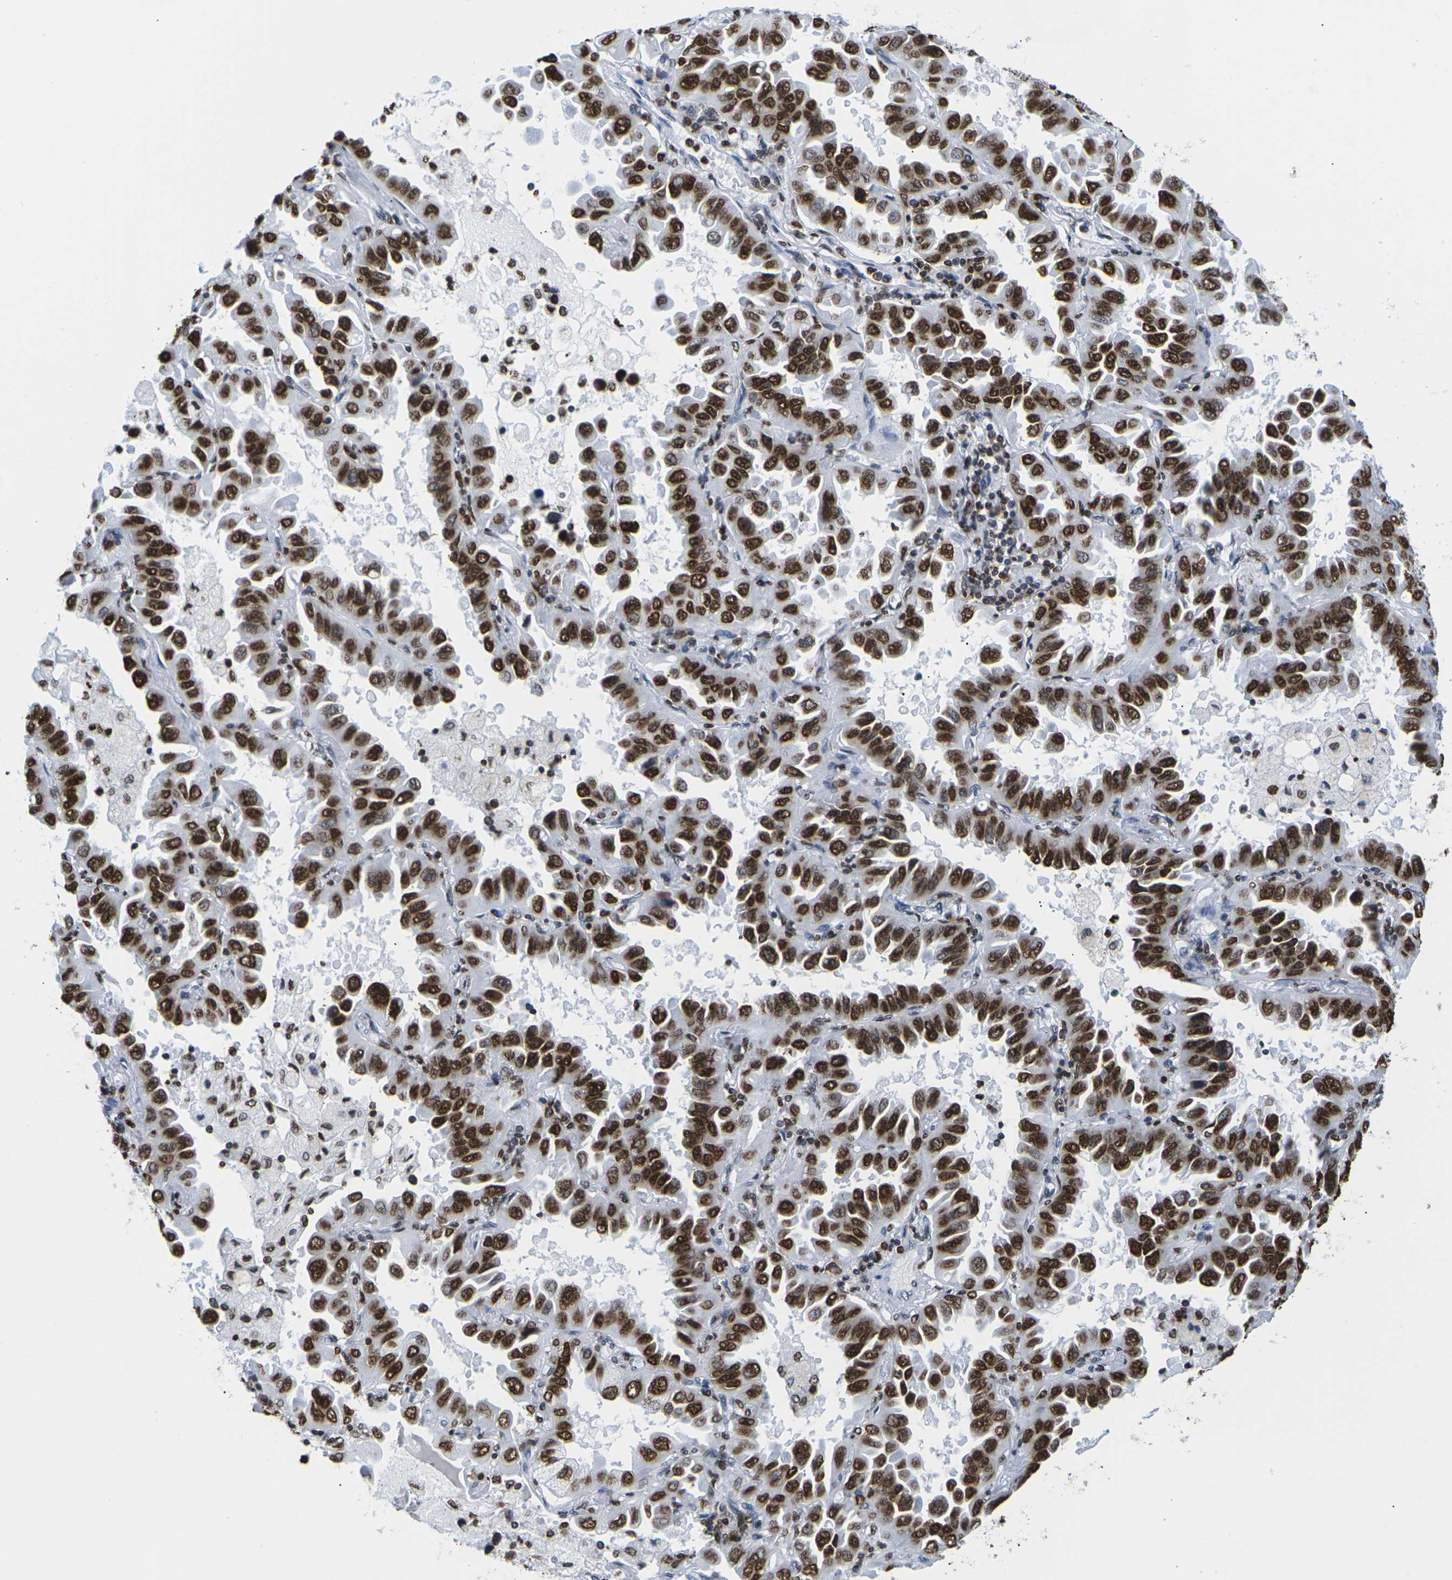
{"staining": {"intensity": "strong", "quantity": ">75%", "location": "cytoplasmic/membranous,nuclear"}, "tissue": "lung cancer", "cell_type": "Tumor cells", "image_type": "cancer", "snomed": [{"axis": "morphology", "description": "Adenocarcinoma, NOS"}, {"axis": "topography", "description": "Lung"}], "caption": "Human lung adenocarcinoma stained with a brown dye demonstrates strong cytoplasmic/membranous and nuclear positive staining in about >75% of tumor cells.", "gene": "H2AC21", "patient": {"sex": "male", "age": 64}}